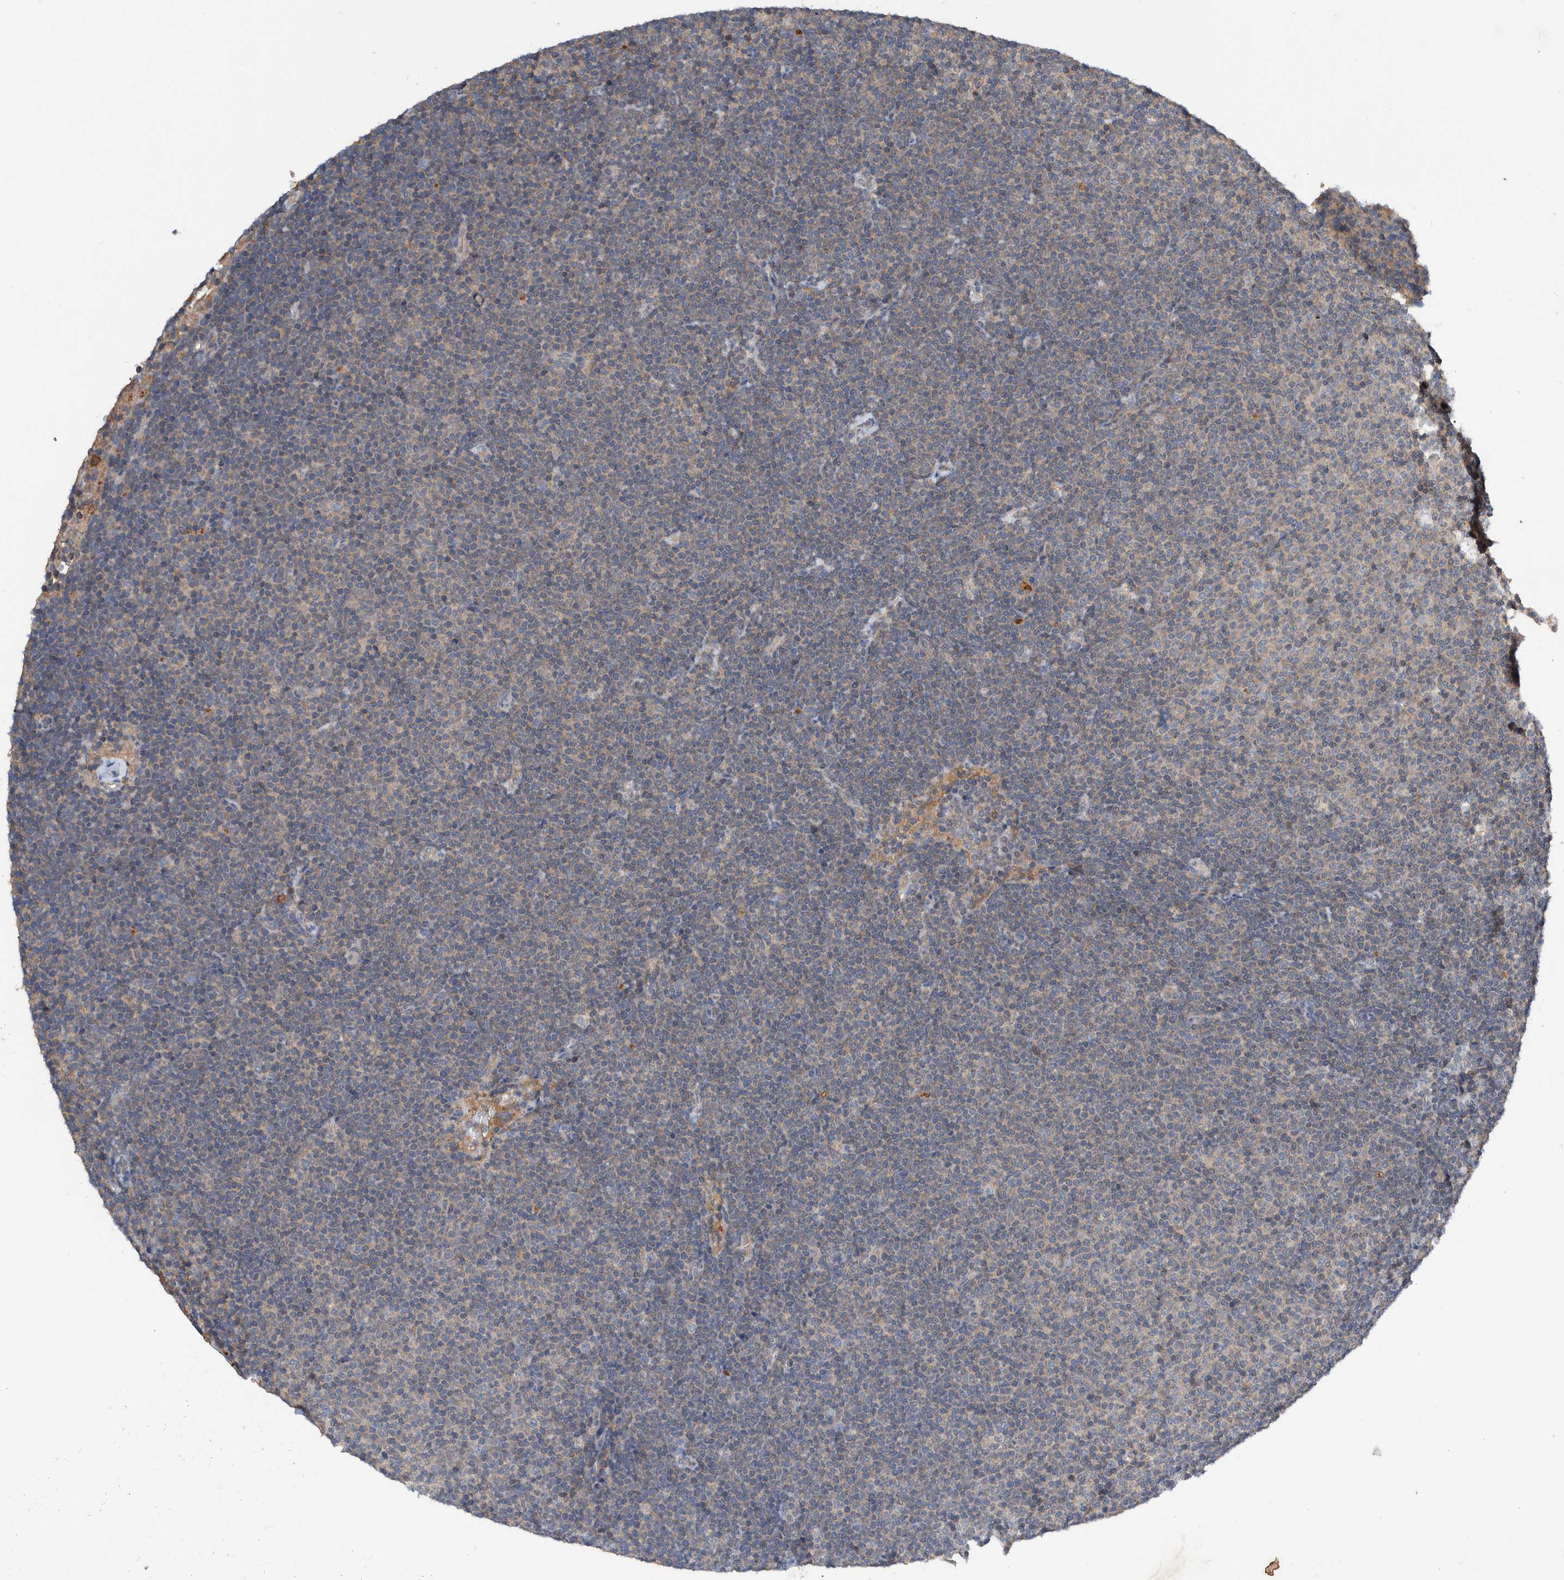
{"staining": {"intensity": "weak", "quantity": ">75%", "location": "cytoplasmic/membranous"}, "tissue": "lymphoma", "cell_type": "Tumor cells", "image_type": "cancer", "snomed": [{"axis": "morphology", "description": "Malignant lymphoma, non-Hodgkin's type, Low grade"}, {"axis": "topography", "description": "Lymph node"}], "caption": "This micrograph displays immunohistochemistry (IHC) staining of malignant lymphoma, non-Hodgkin's type (low-grade), with low weak cytoplasmic/membranous positivity in about >75% of tumor cells.", "gene": "PLPBP", "patient": {"sex": "female", "age": 53}}